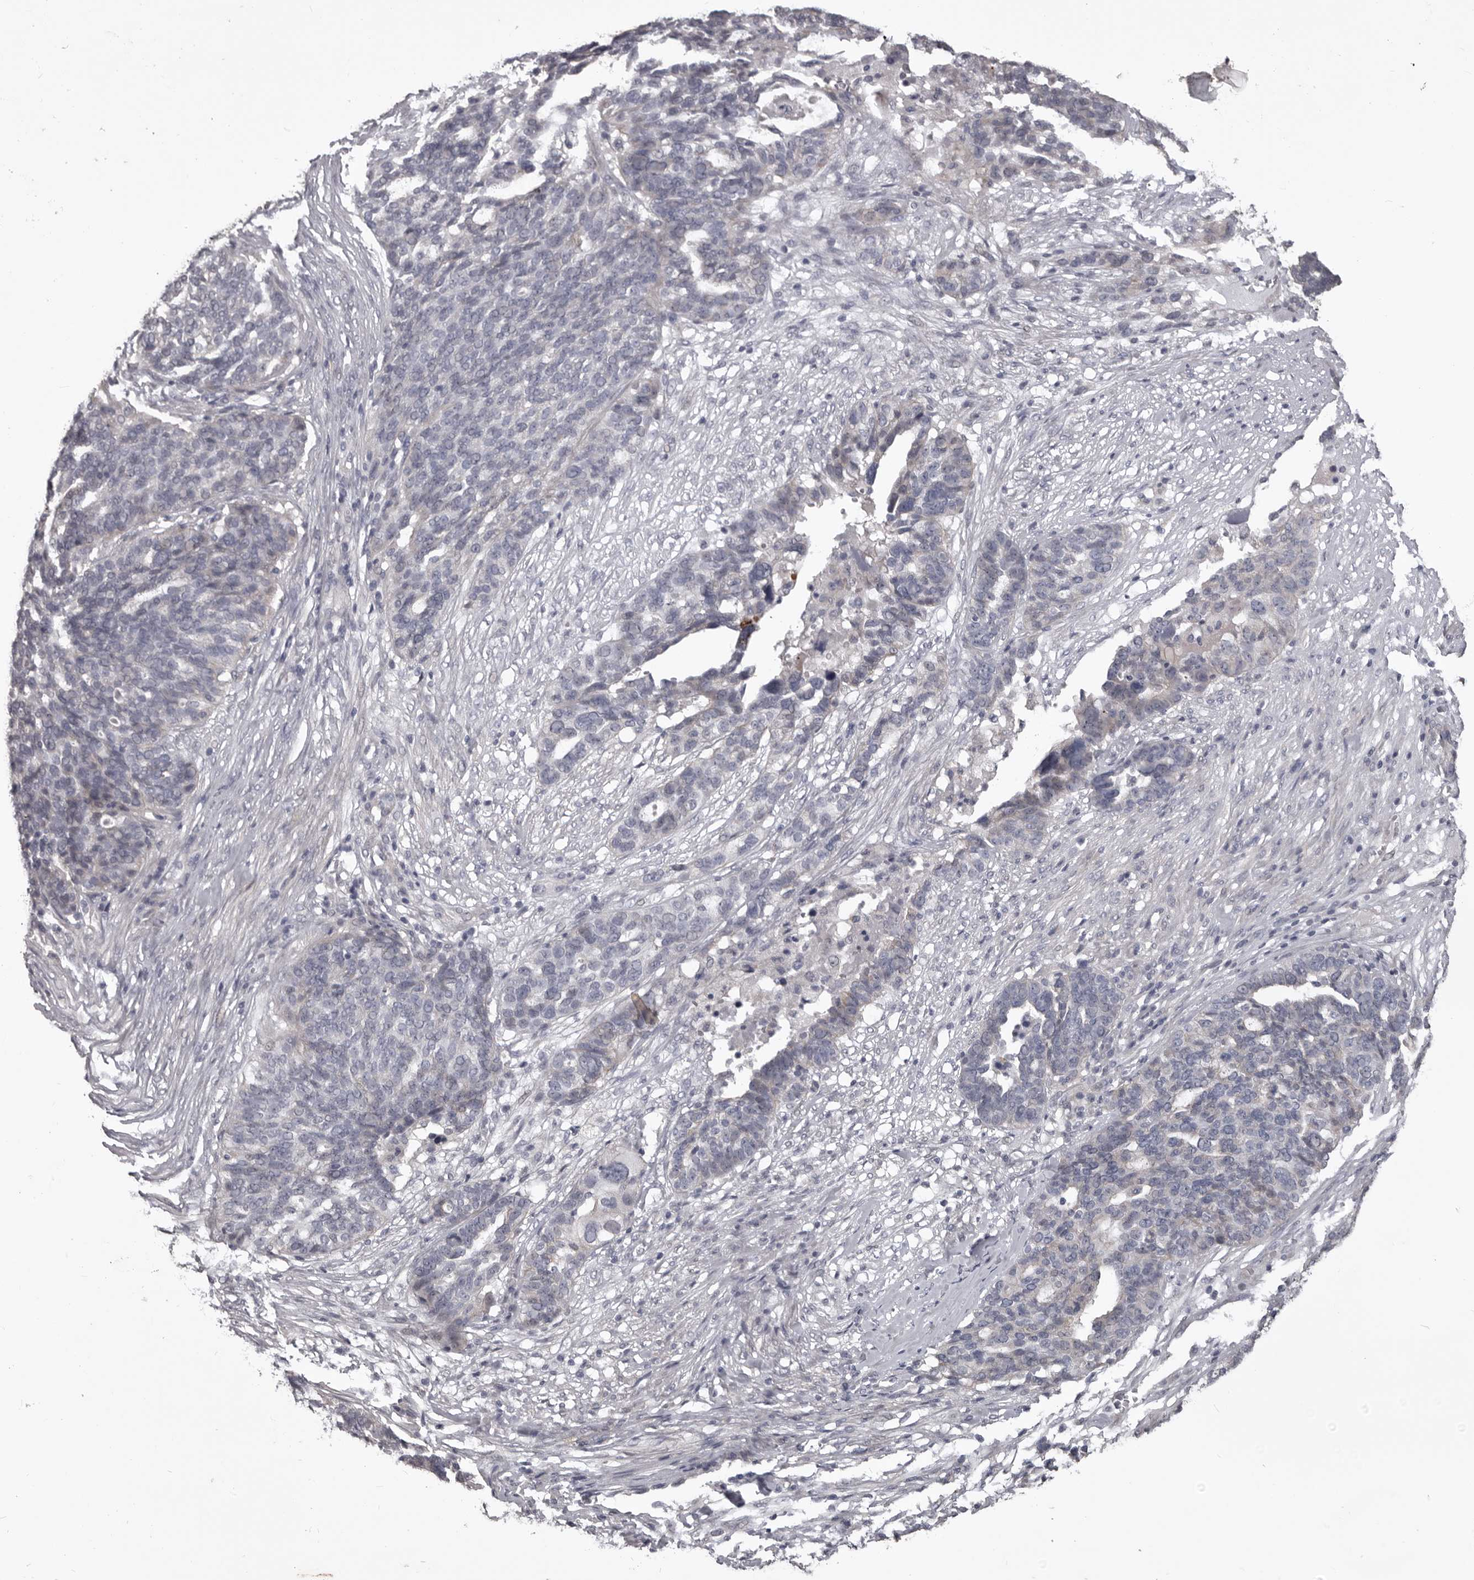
{"staining": {"intensity": "negative", "quantity": "none", "location": "none"}, "tissue": "ovarian cancer", "cell_type": "Tumor cells", "image_type": "cancer", "snomed": [{"axis": "morphology", "description": "Cystadenocarcinoma, serous, NOS"}, {"axis": "topography", "description": "Ovary"}], "caption": "Immunohistochemical staining of serous cystadenocarcinoma (ovarian) demonstrates no significant expression in tumor cells. Brightfield microscopy of immunohistochemistry stained with DAB (3,3'-diaminobenzidine) (brown) and hematoxylin (blue), captured at high magnification.", "gene": "LPAR6", "patient": {"sex": "female", "age": 59}}